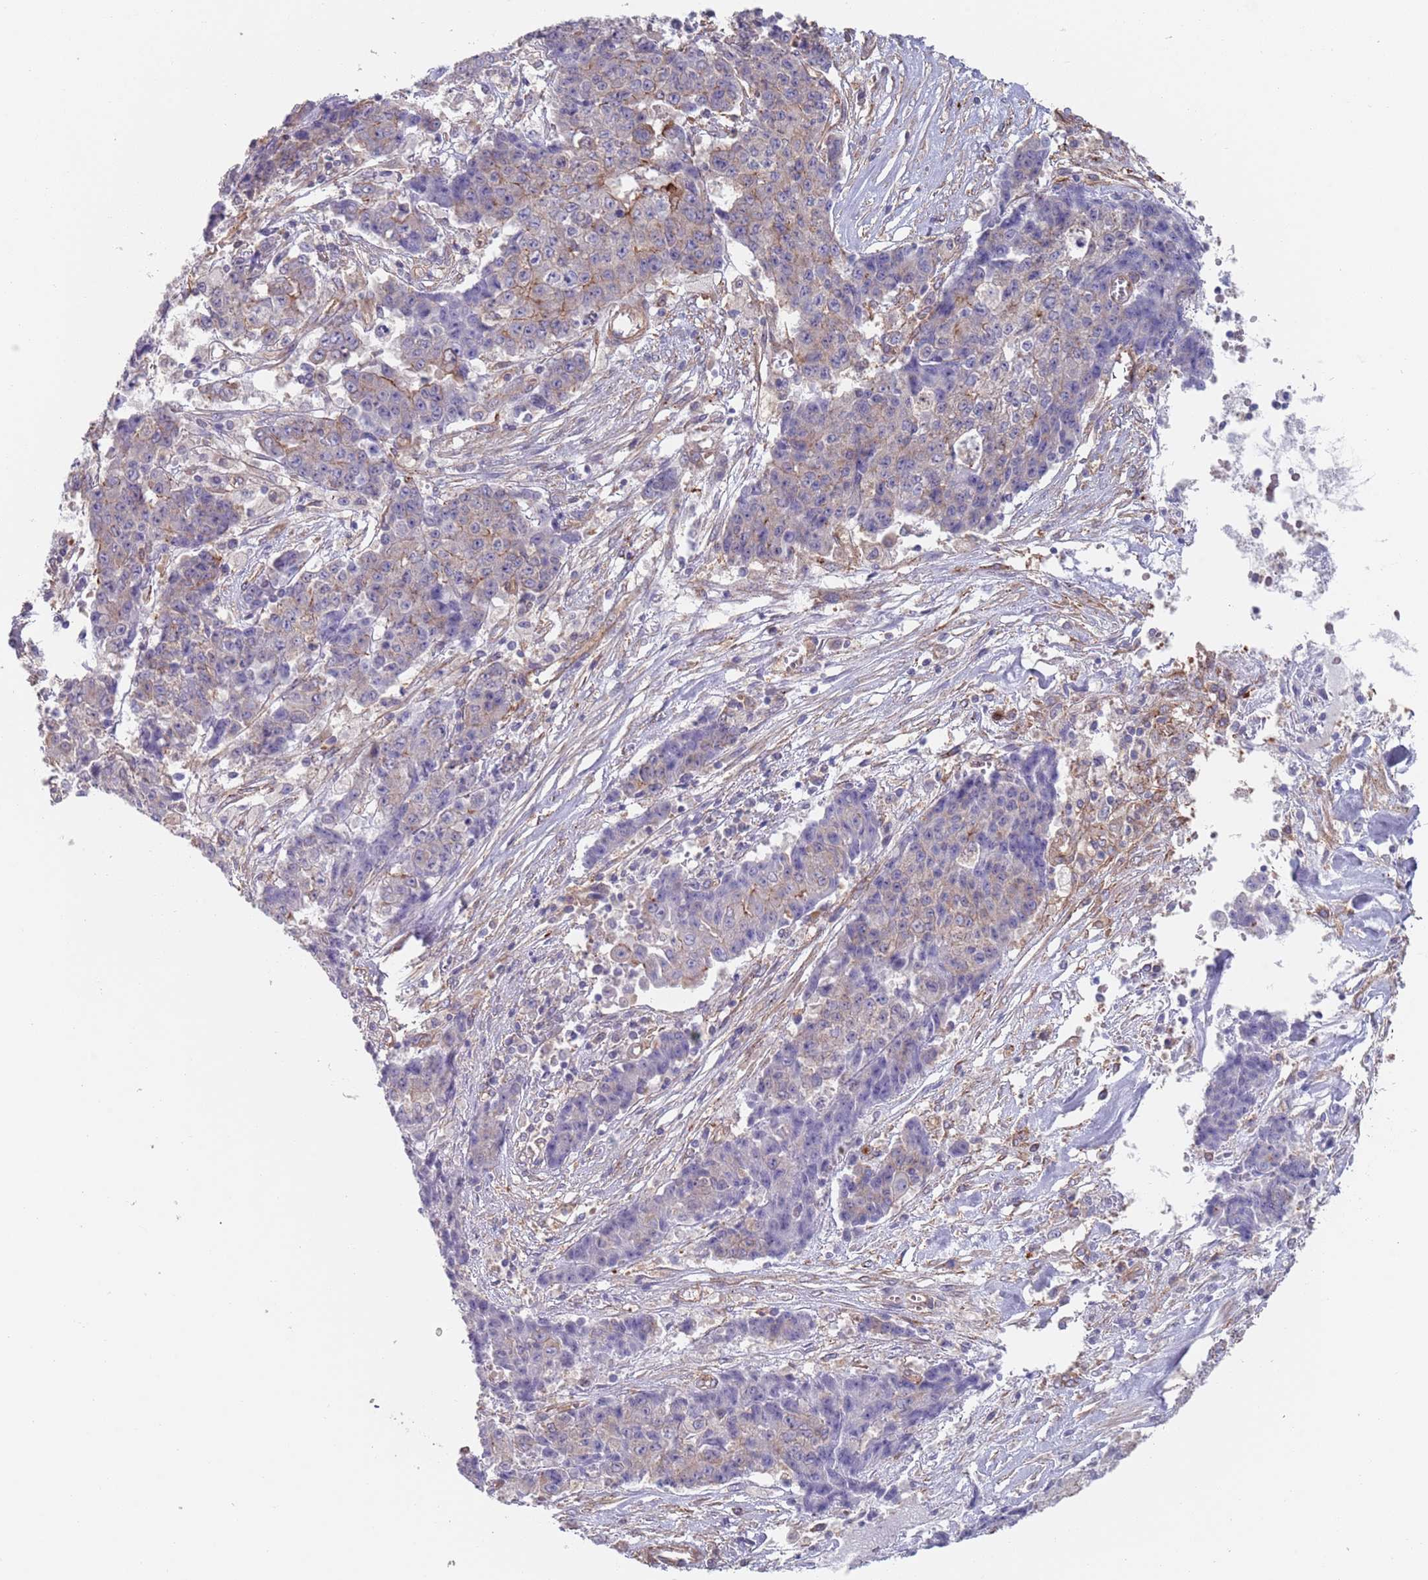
{"staining": {"intensity": "negative", "quantity": "none", "location": "none"}, "tissue": "ovarian cancer", "cell_type": "Tumor cells", "image_type": "cancer", "snomed": [{"axis": "morphology", "description": "Carcinoma, endometroid"}, {"axis": "topography", "description": "Ovary"}], "caption": "This is an immunohistochemistry (IHC) photomicrograph of ovarian endometroid carcinoma. There is no positivity in tumor cells.", "gene": "APPL2", "patient": {"sex": "female", "age": 42}}